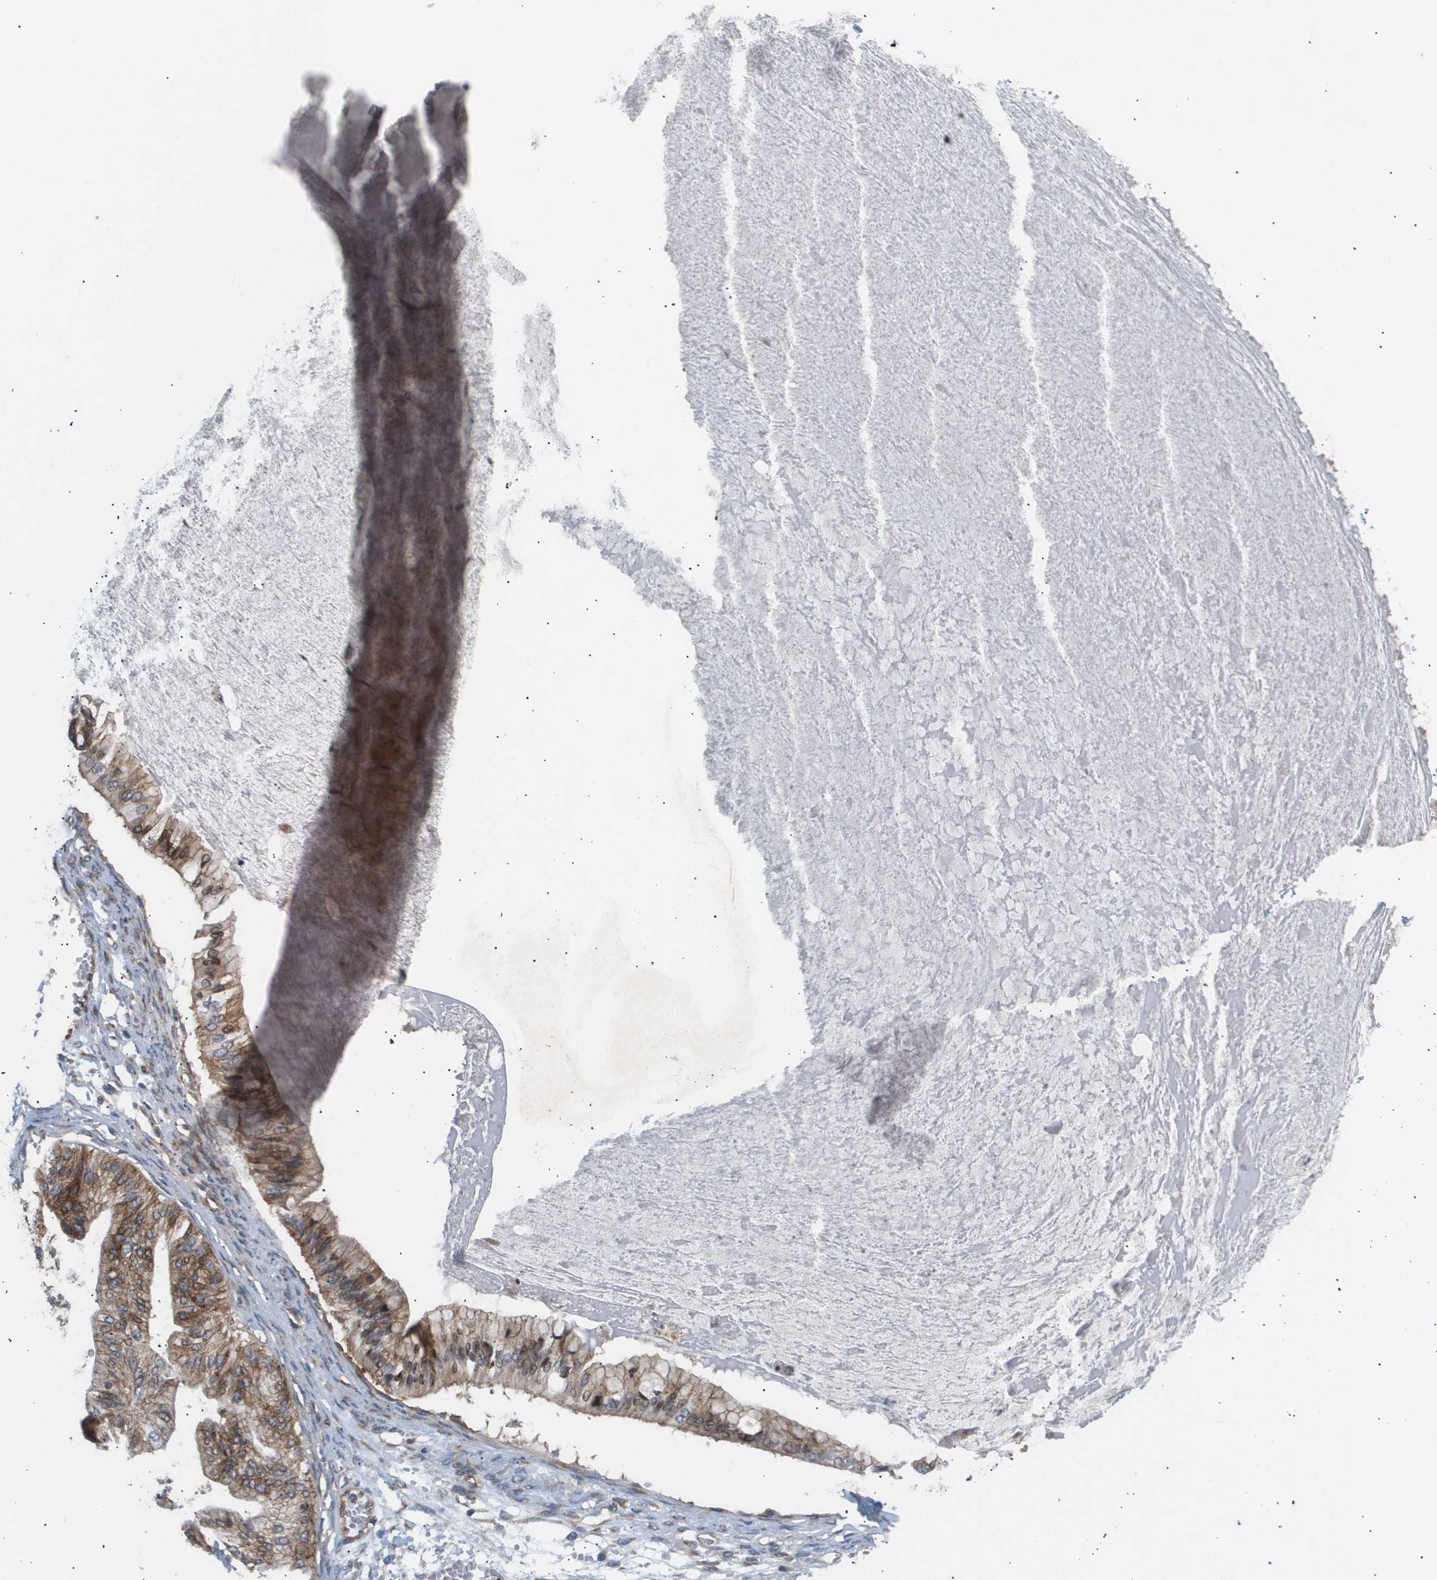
{"staining": {"intensity": "moderate", "quantity": ">75%", "location": "cytoplasmic/membranous"}, "tissue": "ovarian cancer", "cell_type": "Tumor cells", "image_type": "cancer", "snomed": [{"axis": "morphology", "description": "Cystadenocarcinoma, mucinous, NOS"}, {"axis": "topography", "description": "Ovary"}], "caption": "Brown immunohistochemical staining in ovarian cancer (mucinous cystadenocarcinoma) shows moderate cytoplasmic/membranous staining in approximately >75% of tumor cells.", "gene": "LYSMD3", "patient": {"sex": "female", "age": 57}}